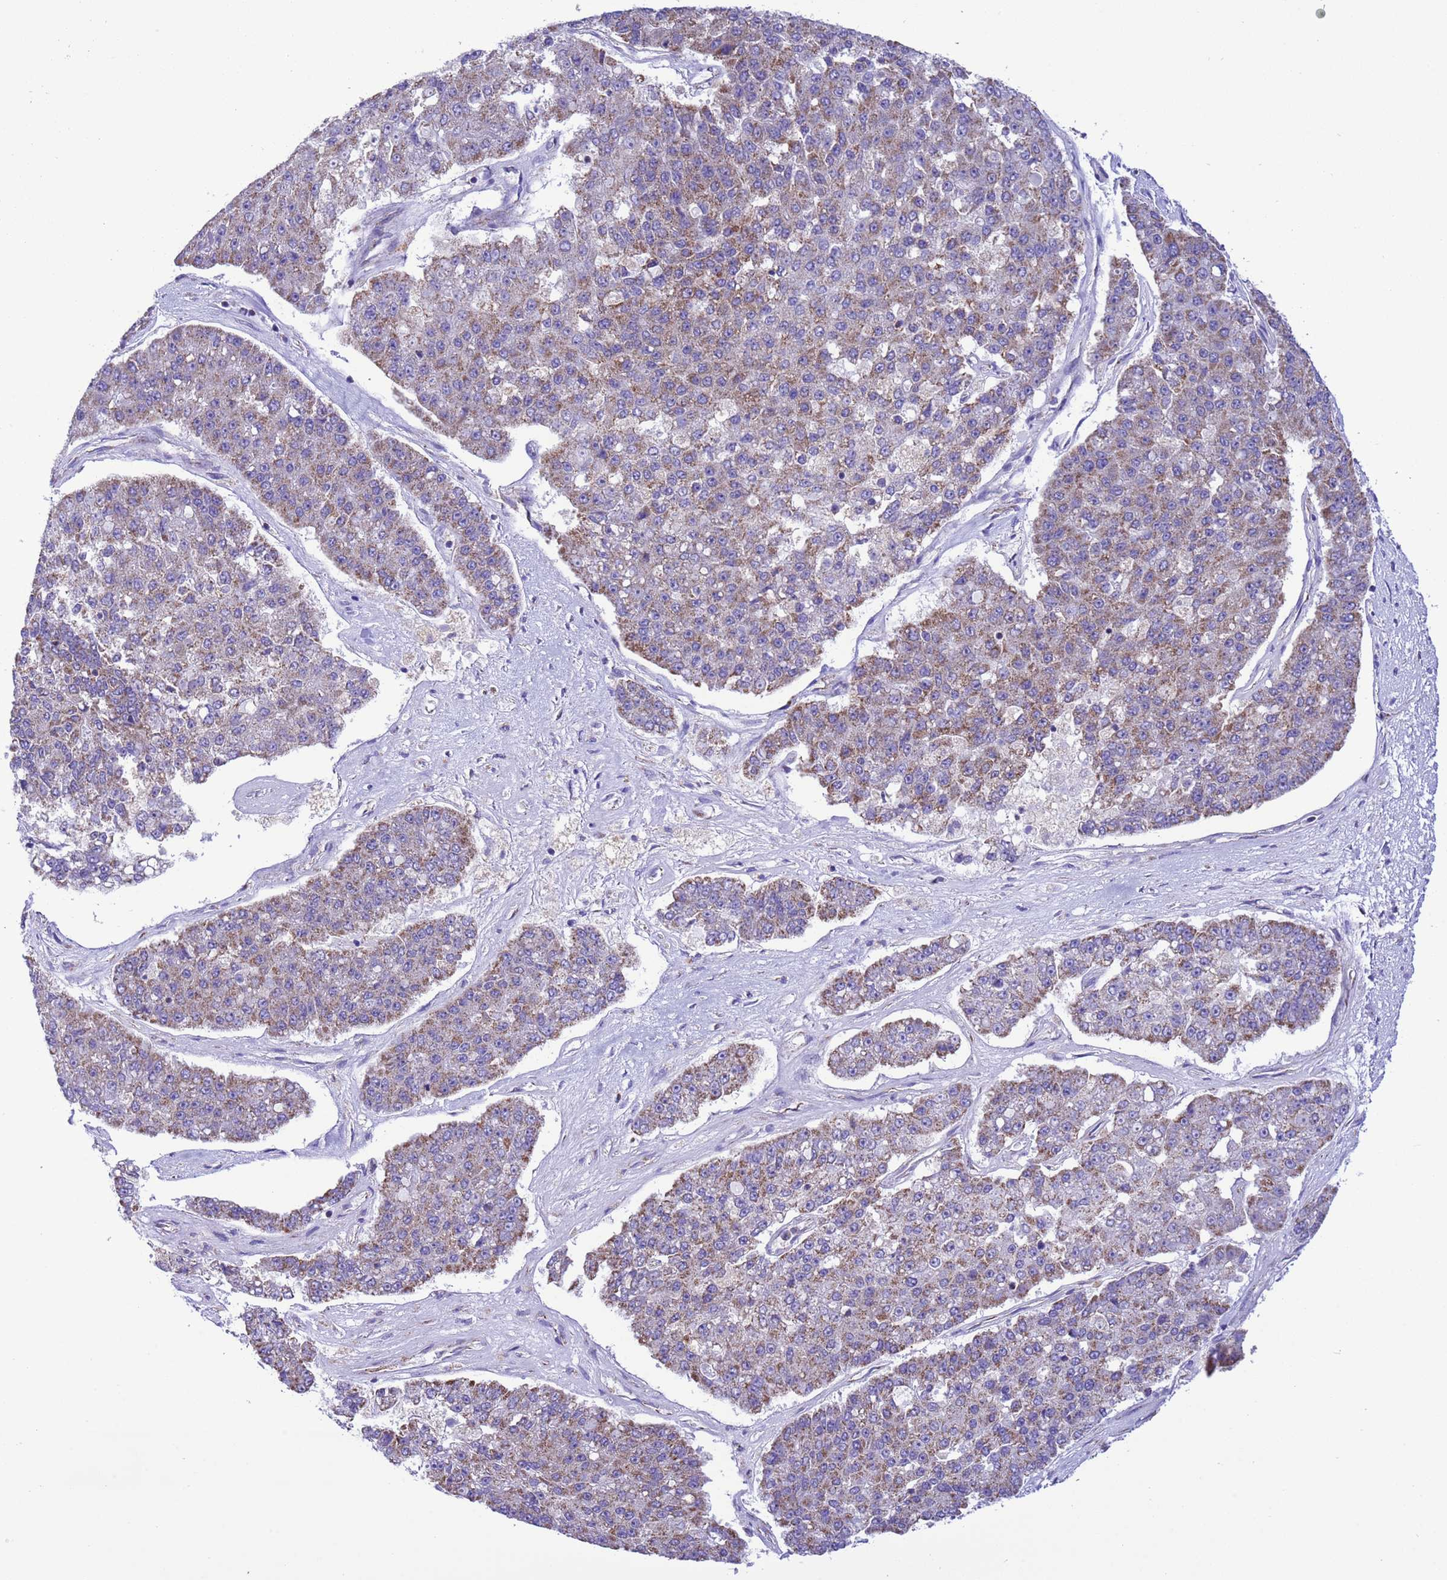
{"staining": {"intensity": "weak", "quantity": "25%-75%", "location": "cytoplasmic/membranous"}, "tissue": "pancreatic cancer", "cell_type": "Tumor cells", "image_type": "cancer", "snomed": [{"axis": "morphology", "description": "Adenocarcinoma, NOS"}, {"axis": "topography", "description": "Pancreas"}], "caption": "A high-resolution micrograph shows immunohistochemistry staining of adenocarcinoma (pancreatic), which exhibits weak cytoplasmic/membranous expression in approximately 25%-75% of tumor cells.", "gene": "CCDC191", "patient": {"sex": "male", "age": 50}}